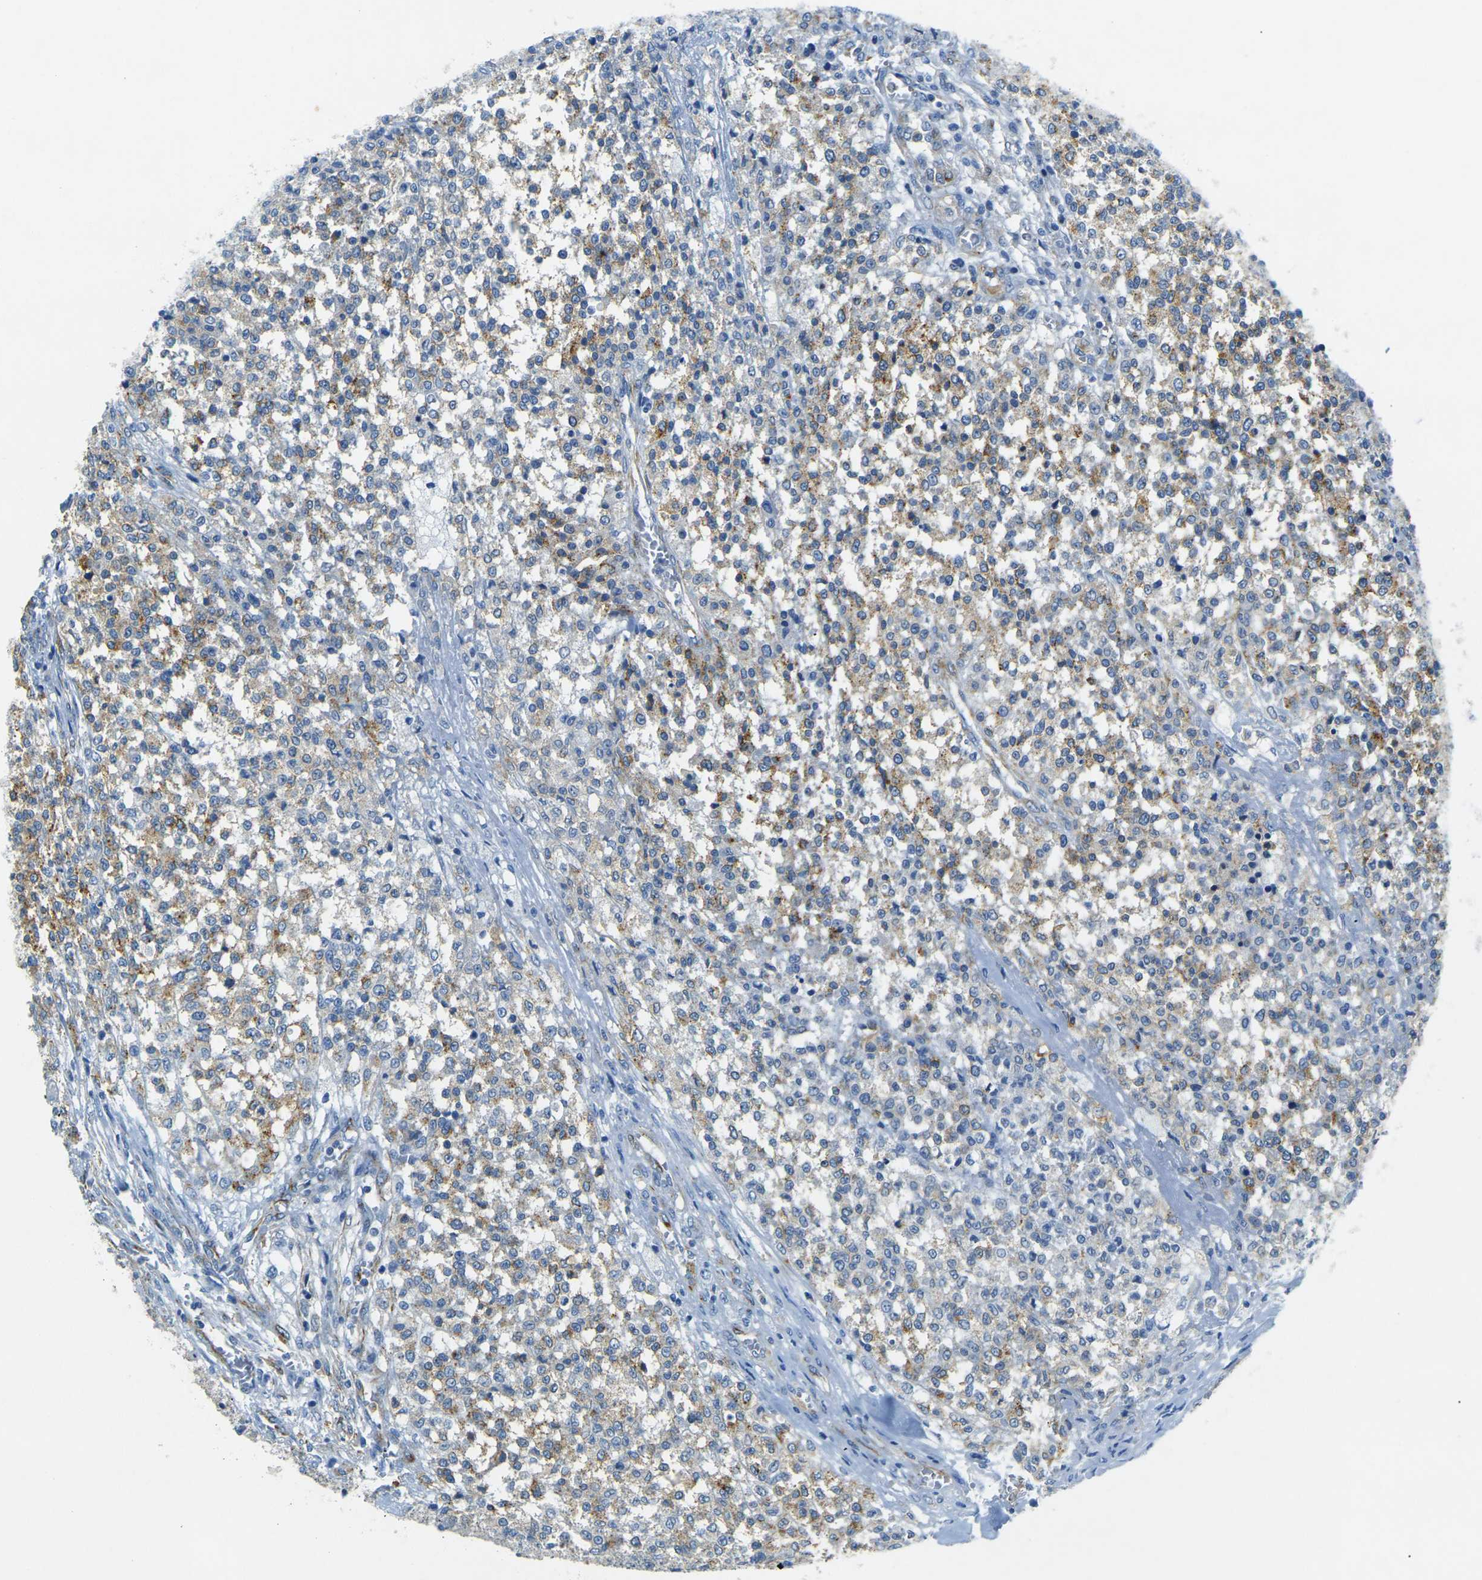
{"staining": {"intensity": "moderate", "quantity": "25%-75%", "location": "cytoplasmic/membranous"}, "tissue": "testis cancer", "cell_type": "Tumor cells", "image_type": "cancer", "snomed": [{"axis": "morphology", "description": "Seminoma, NOS"}, {"axis": "topography", "description": "Testis"}], "caption": "A photomicrograph of testis cancer stained for a protein demonstrates moderate cytoplasmic/membranous brown staining in tumor cells. Immunohistochemistry (ihc) stains the protein in brown and the nuclei are stained blue.", "gene": "SORT1", "patient": {"sex": "male", "age": 59}}